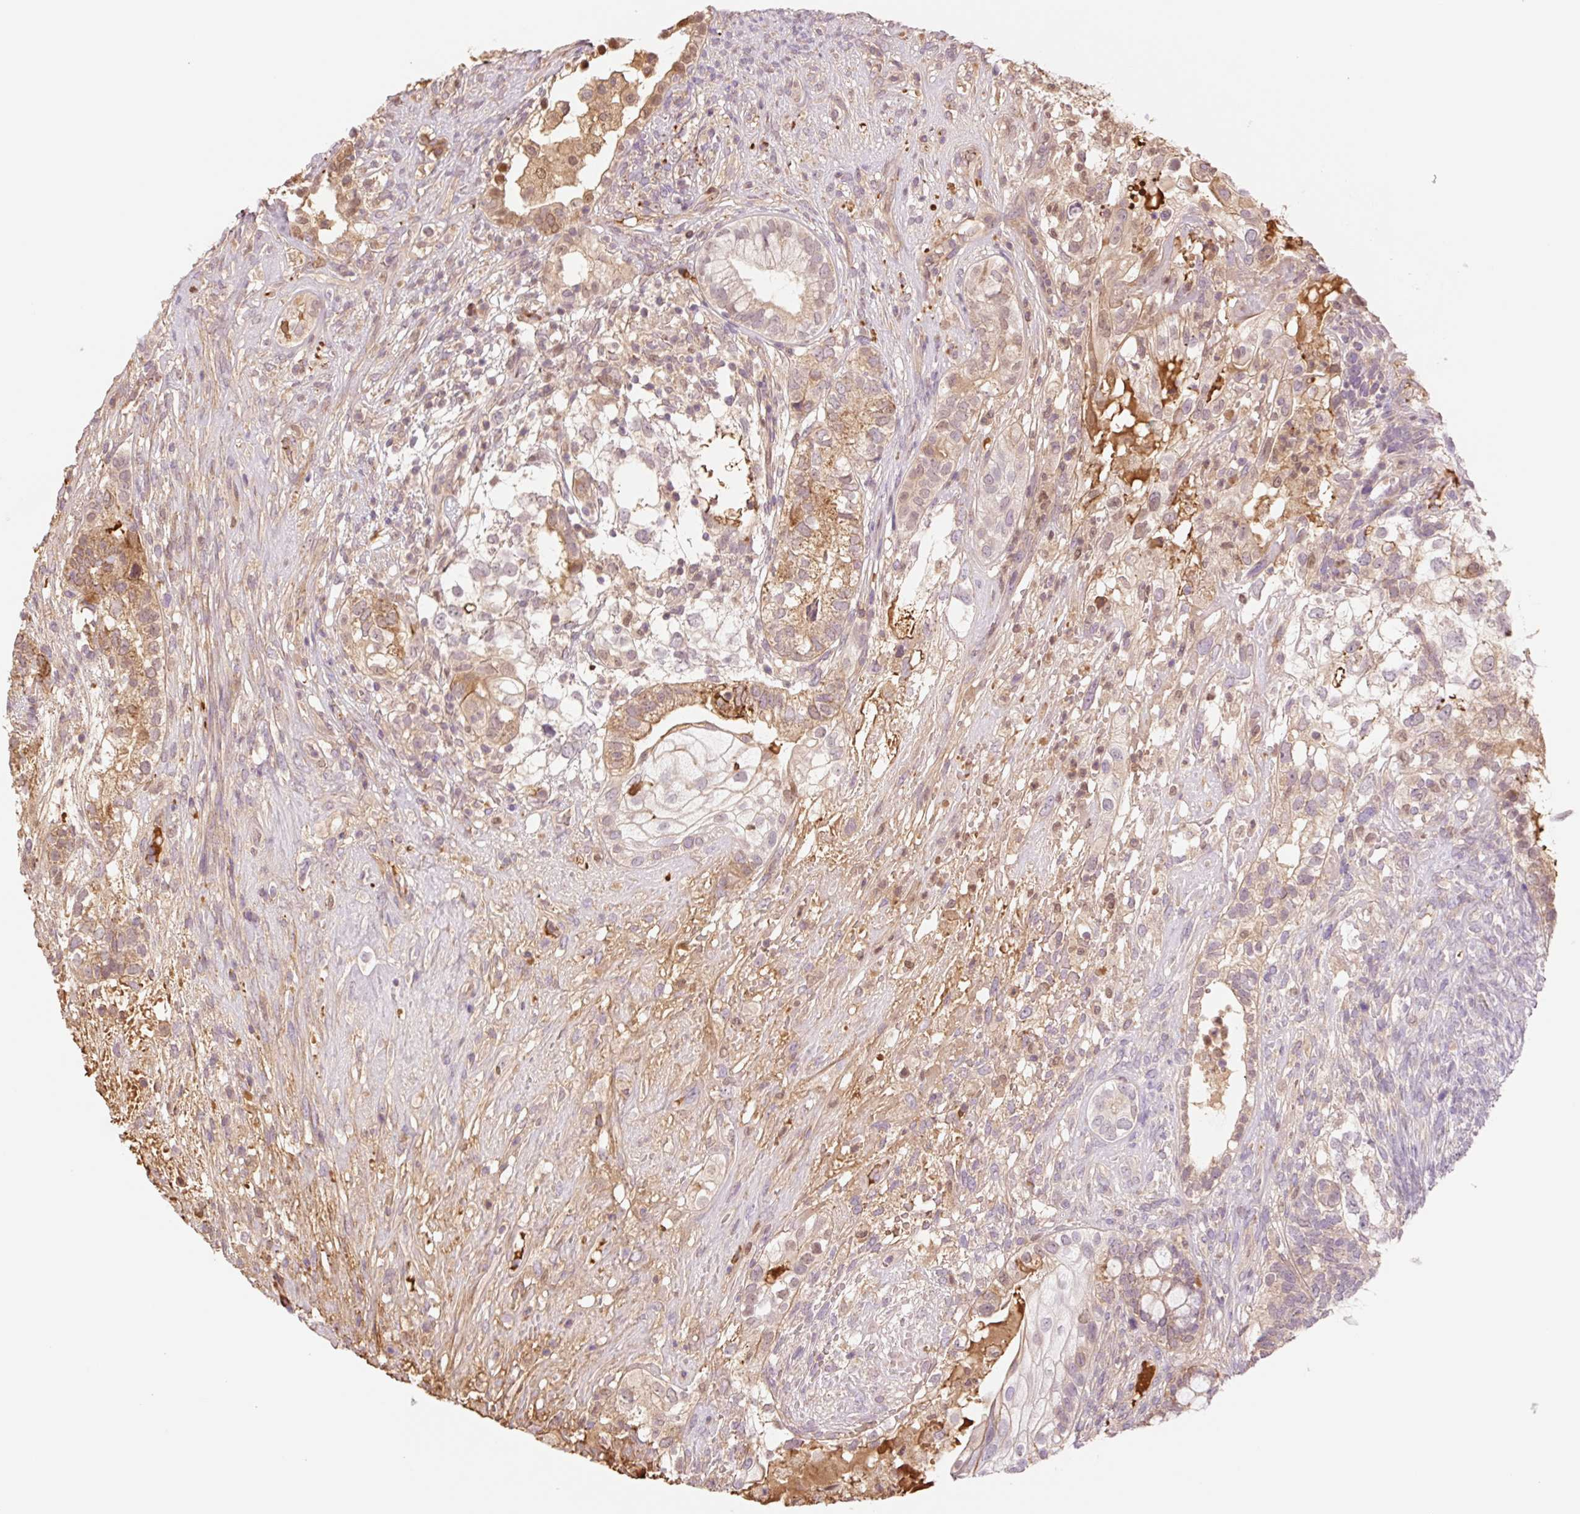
{"staining": {"intensity": "moderate", "quantity": "25%-75%", "location": "cytoplasmic/membranous"}, "tissue": "testis cancer", "cell_type": "Tumor cells", "image_type": "cancer", "snomed": [{"axis": "morphology", "description": "Seminoma, NOS"}, {"axis": "morphology", "description": "Carcinoma, Embryonal, NOS"}, {"axis": "topography", "description": "Testis"}], "caption": "Brown immunohistochemical staining in human testis cancer (seminoma) shows moderate cytoplasmic/membranous positivity in about 25%-75% of tumor cells.", "gene": "HEBP1", "patient": {"sex": "male", "age": 41}}